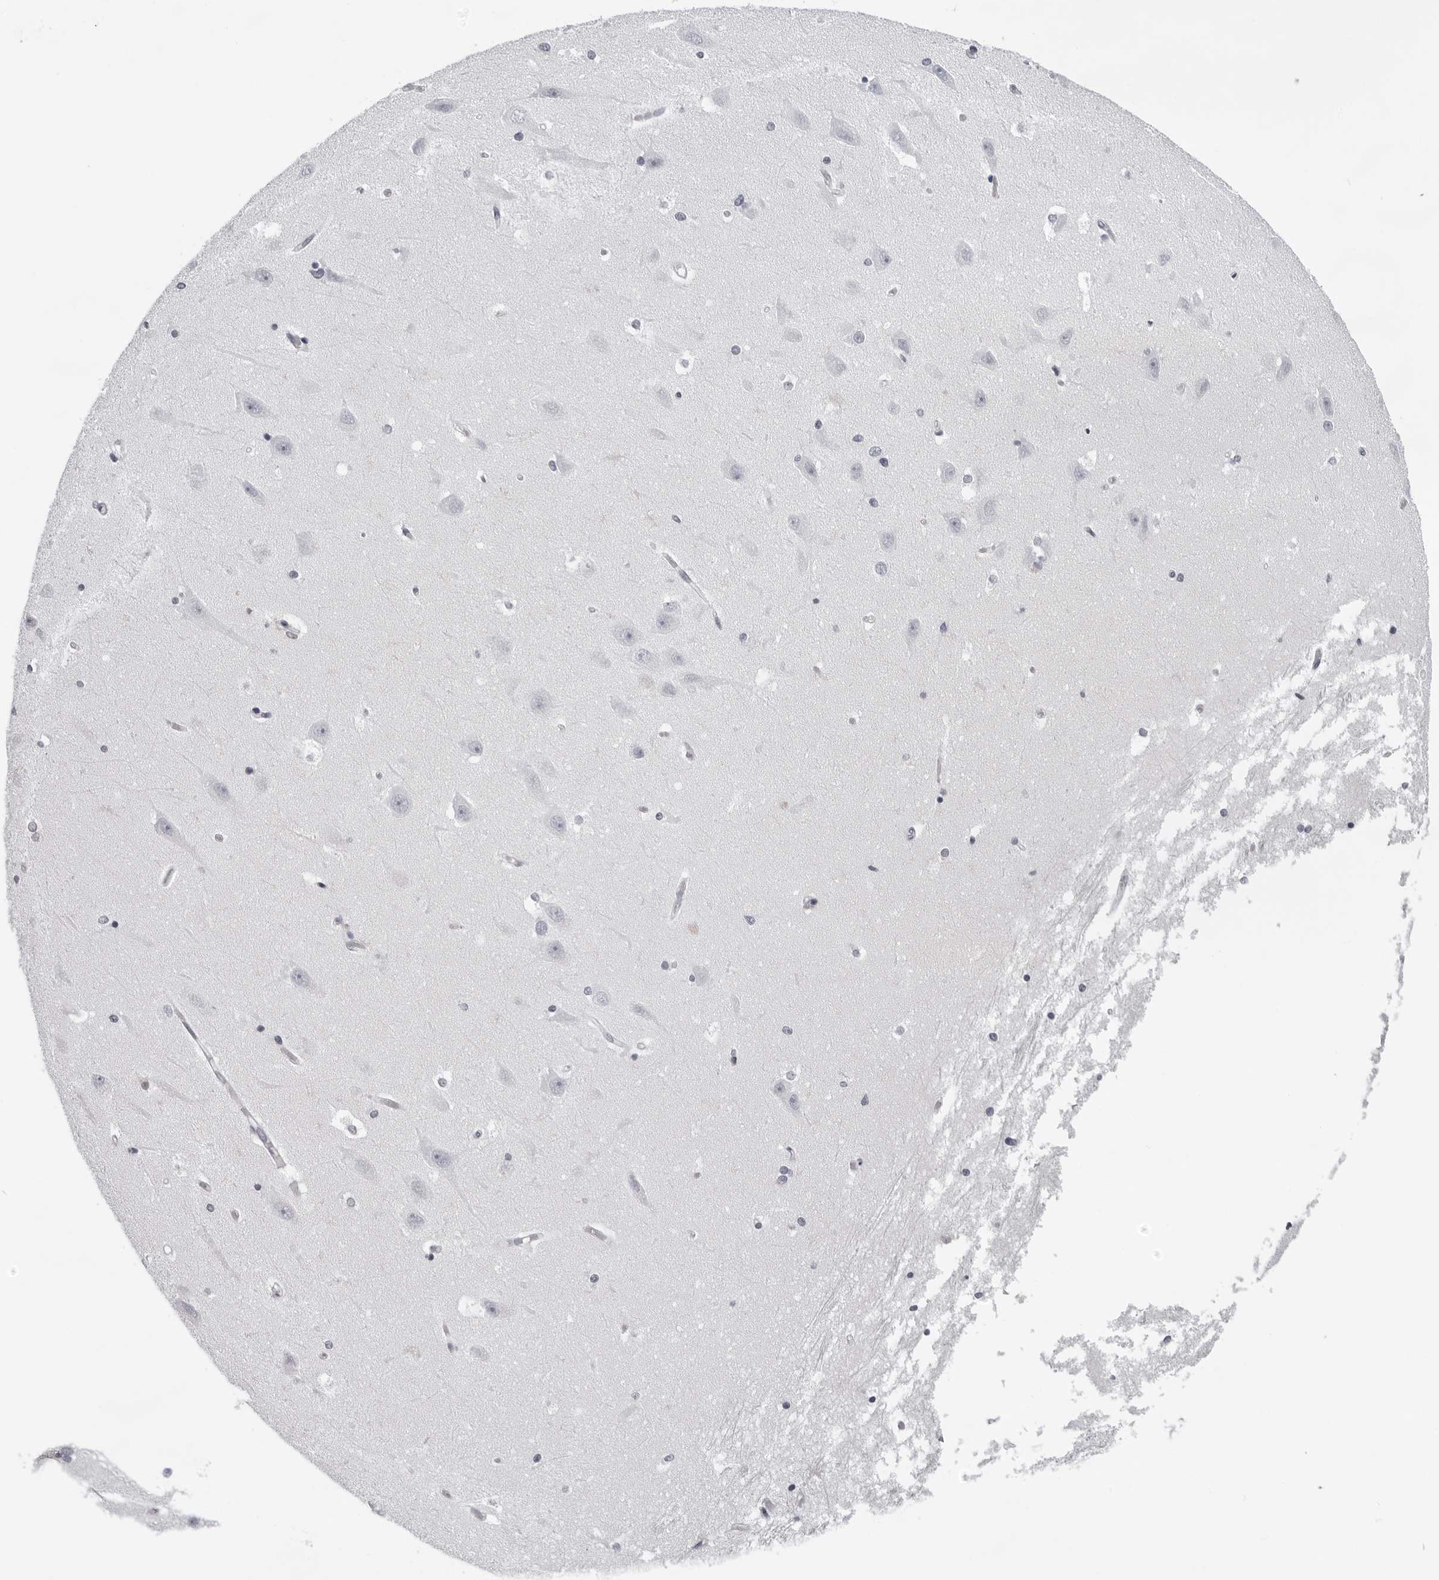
{"staining": {"intensity": "negative", "quantity": "none", "location": "none"}, "tissue": "hippocampus", "cell_type": "Glial cells", "image_type": "normal", "snomed": [{"axis": "morphology", "description": "Normal tissue, NOS"}, {"axis": "topography", "description": "Hippocampus"}], "caption": "Human hippocampus stained for a protein using IHC demonstrates no expression in glial cells.", "gene": "CCDC28B", "patient": {"sex": "male", "age": 45}}